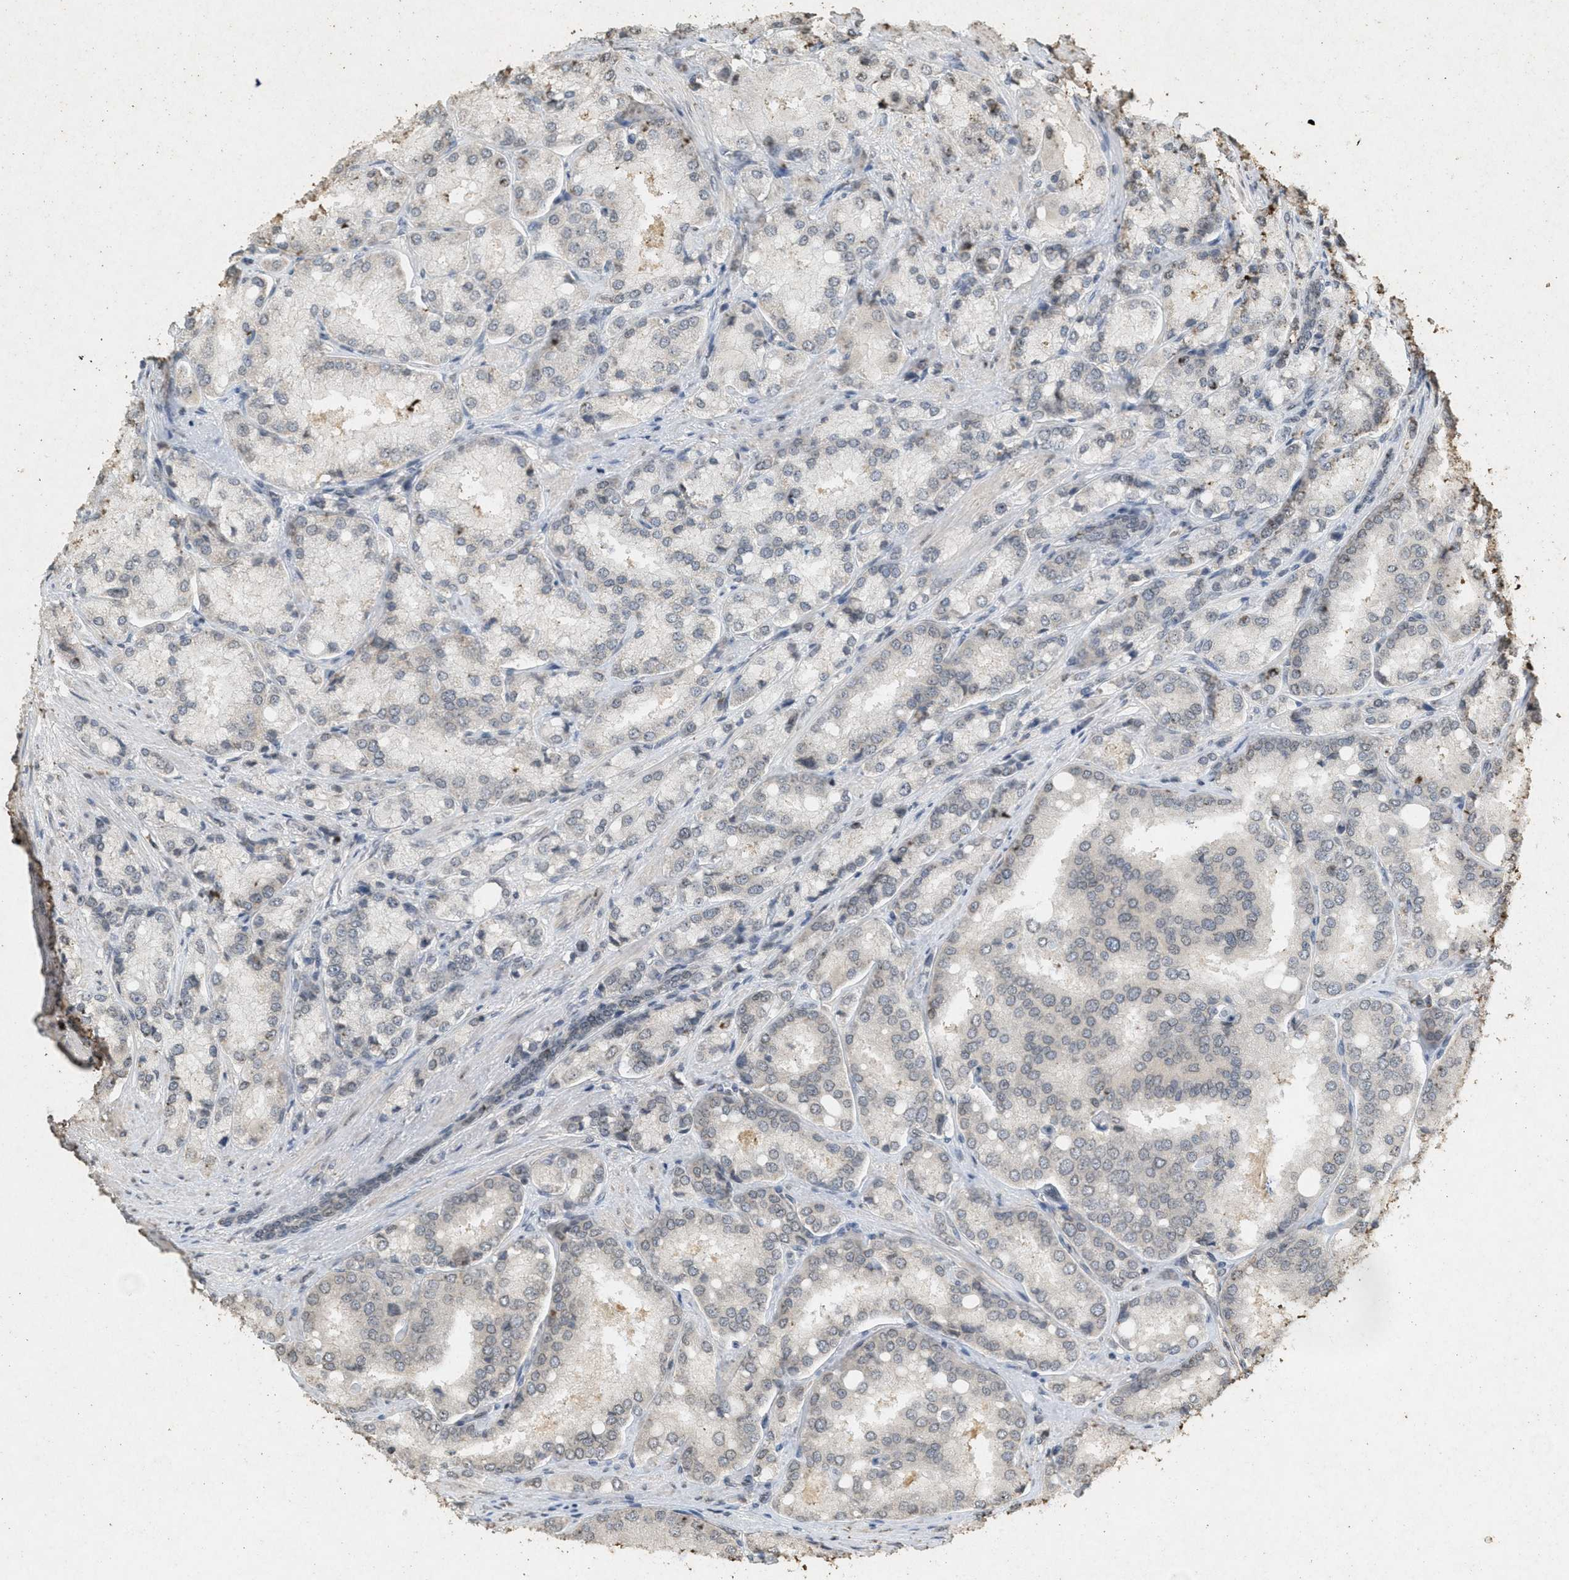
{"staining": {"intensity": "negative", "quantity": "none", "location": "none"}, "tissue": "prostate cancer", "cell_type": "Tumor cells", "image_type": "cancer", "snomed": [{"axis": "morphology", "description": "Adenocarcinoma, High grade"}, {"axis": "topography", "description": "Prostate"}], "caption": "Immunohistochemical staining of prostate cancer (high-grade adenocarcinoma) displays no significant expression in tumor cells.", "gene": "ABHD6", "patient": {"sex": "male", "age": 50}}